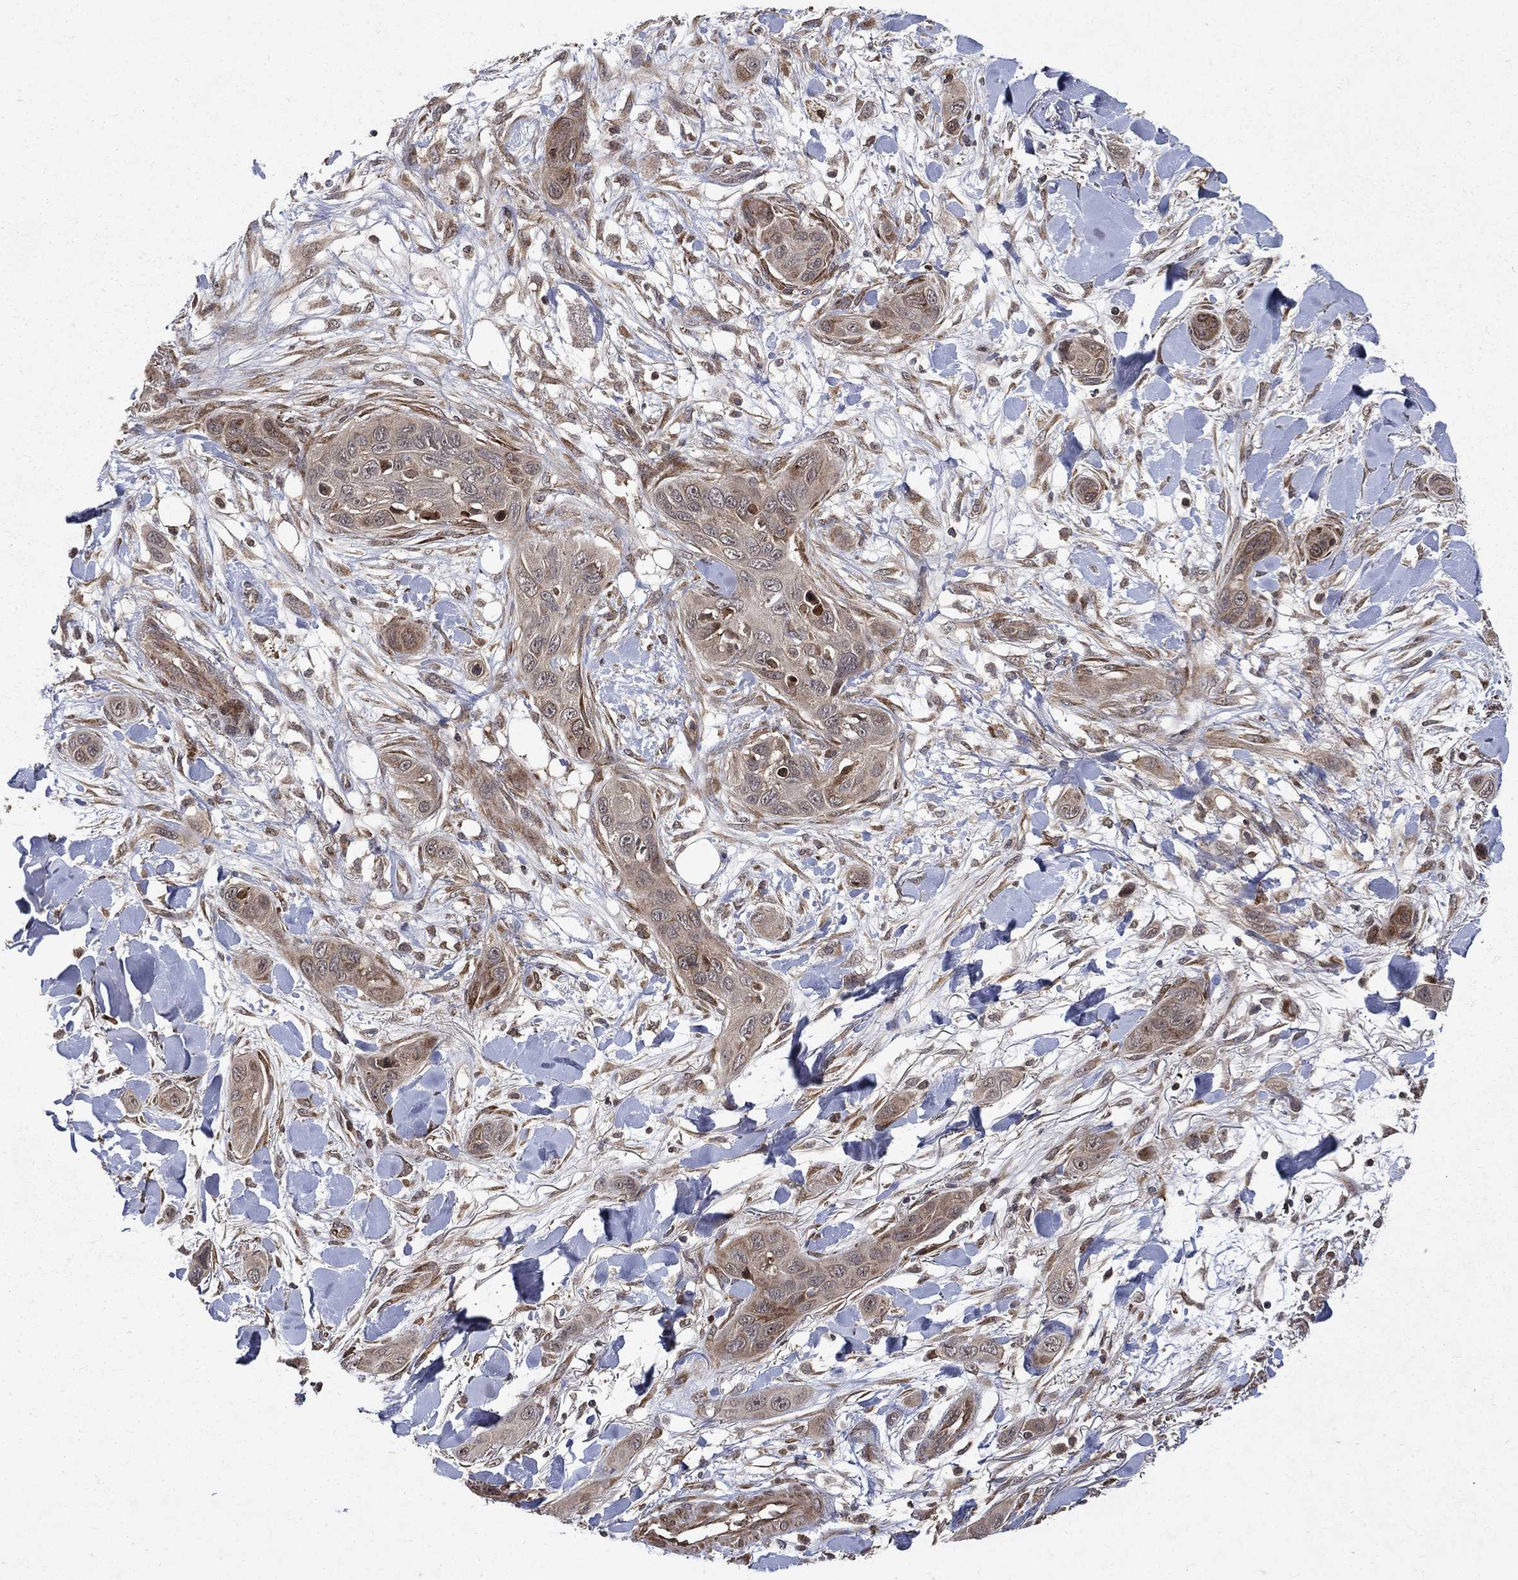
{"staining": {"intensity": "moderate", "quantity": "<25%", "location": "cytoplasmic/membranous"}, "tissue": "skin cancer", "cell_type": "Tumor cells", "image_type": "cancer", "snomed": [{"axis": "morphology", "description": "Squamous cell carcinoma, NOS"}, {"axis": "topography", "description": "Skin"}], "caption": "Protein expression by IHC displays moderate cytoplasmic/membranous positivity in approximately <25% of tumor cells in skin cancer (squamous cell carcinoma). The protein of interest is shown in brown color, while the nuclei are stained blue.", "gene": "RAB11FIP4", "patient": {"sex": "male", "age": 78}}